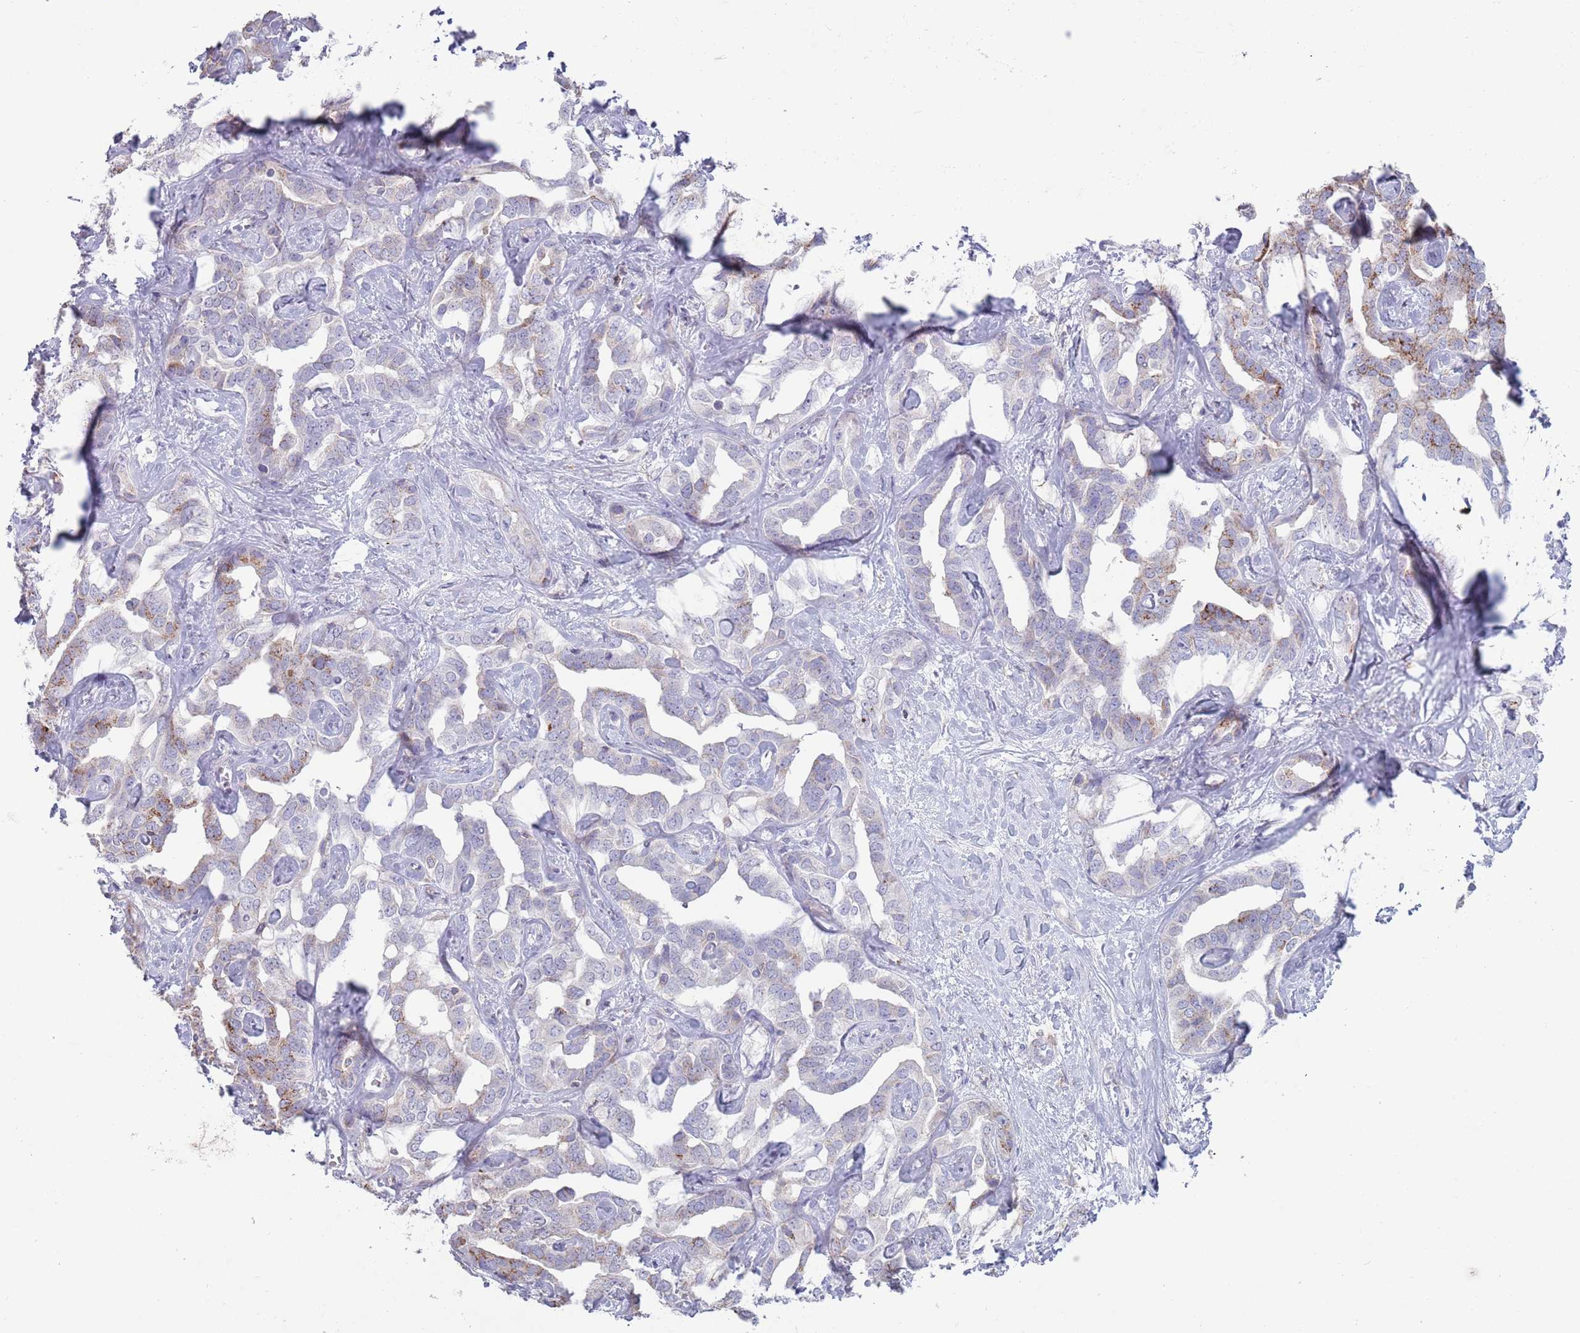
{"staining": {"intensity": "moderate", "quantity": "<25%", "location": "cytoplasmic/membranous"}, "tissue": "liver cancer", "cell_type": "Tumor cells", "image_type": "cancer", "snomed": [{"axis": "morphology", "description": "Cholangiocarcinoma"}, {"axis": "topography", "description": "Liver"}], "caption": "Liver cancer stained with DAB (3,3'-diaminobenzidine) immunohistochemistry (IHC) shows low levels of moderate cytoplasmic/membranous positivity in about <25% of tumor cells.", "gene": "ACSBG1", "patient": {"sex": "male", "age": 59}}